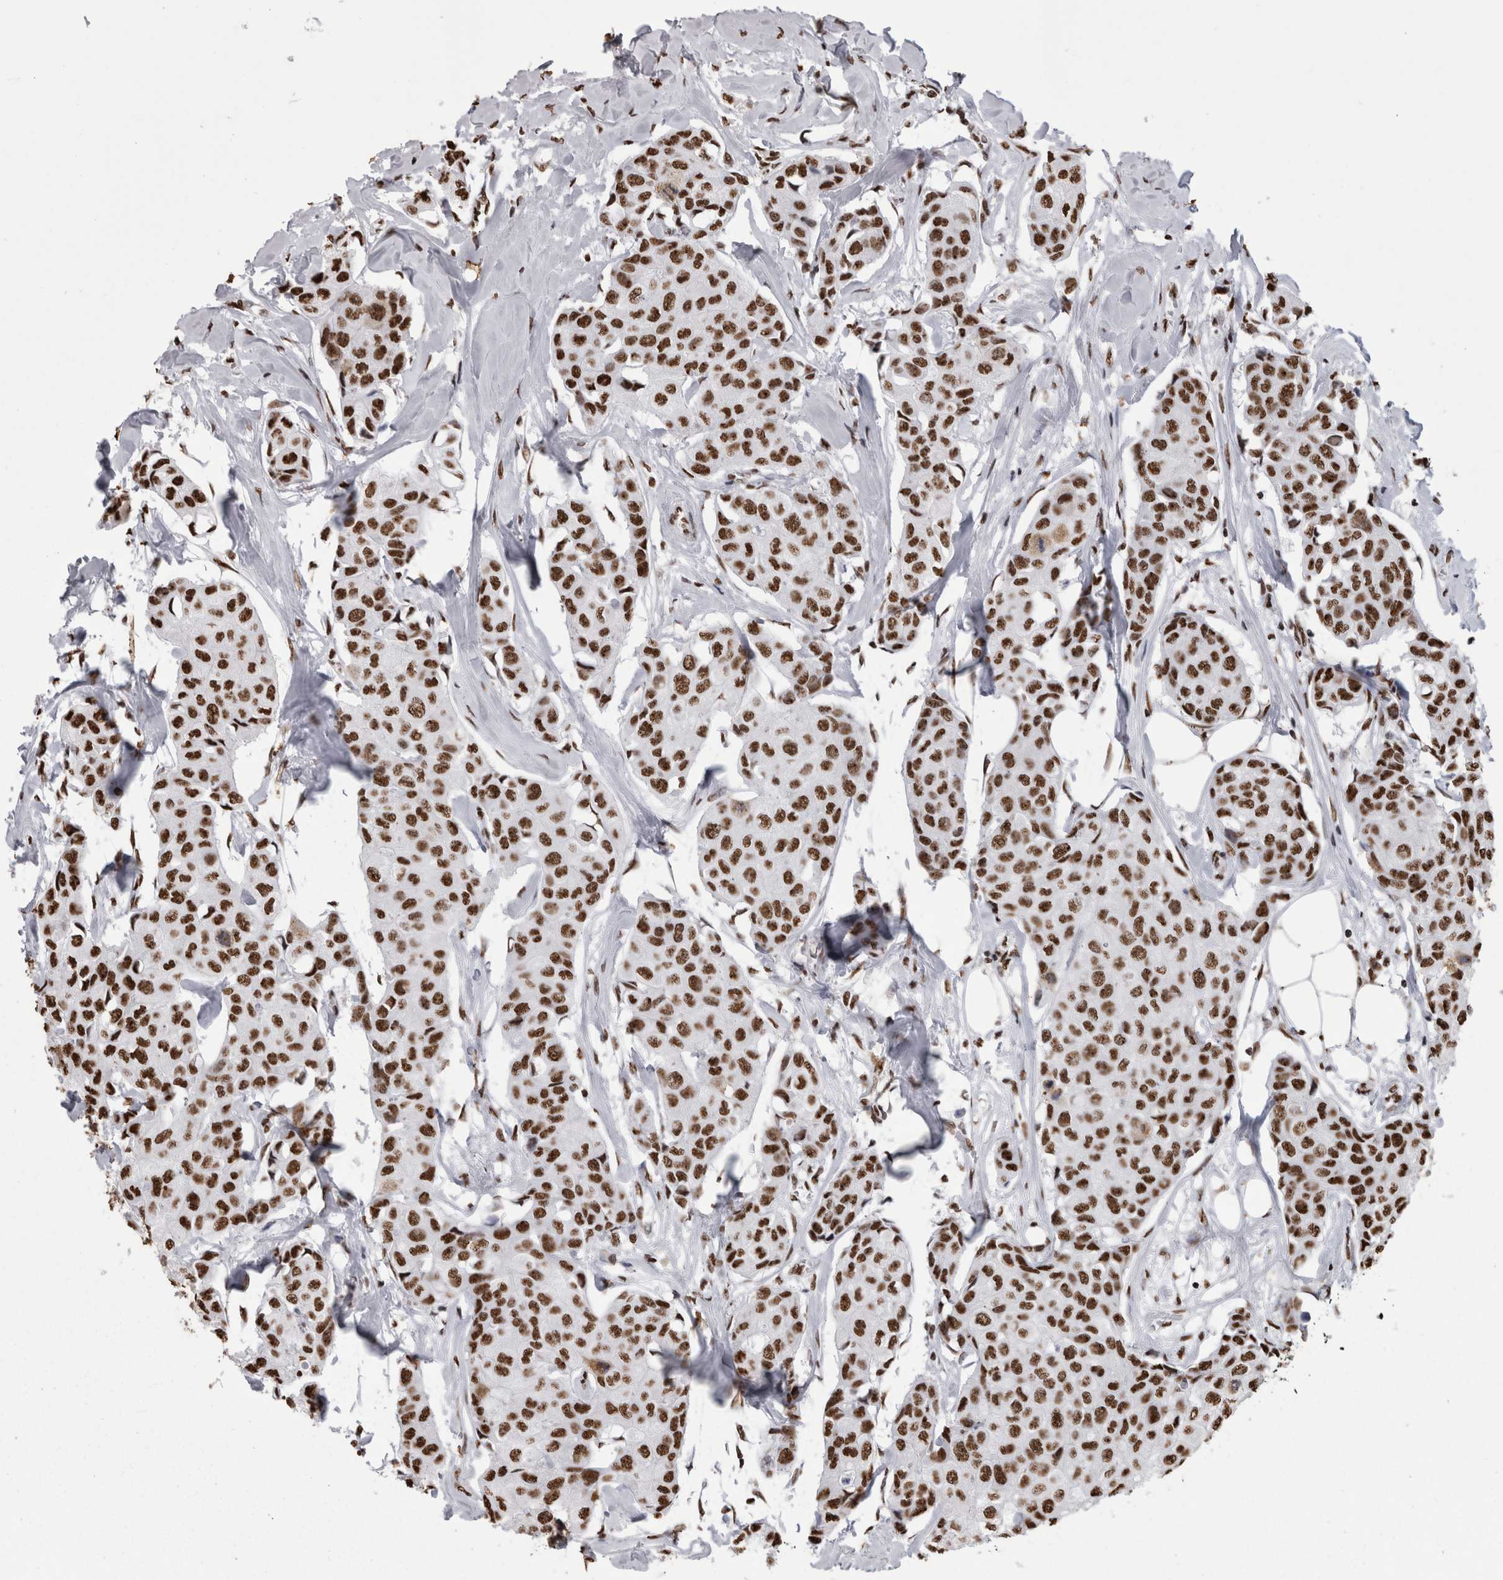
{"staining": {"intensity": "strong", "quantity": ">75%", "location": "nuclear"}, "tissue": "breast cancer", "cell_type": "Tumor cells", "image_type": "cancer", "snomed": [{"axis": "morphology", "description": "Duct carcinoma"}, {"axis": "topography", "description": "Breast"}], "caption": "Immunohistochemical staining of human intraductal carcinoma (breast) shows strong nuclear protein staining in approximately >75% of tumor cells.", "gene": "HNRNPM", "patient": {"sex": "female", "age": 80}}